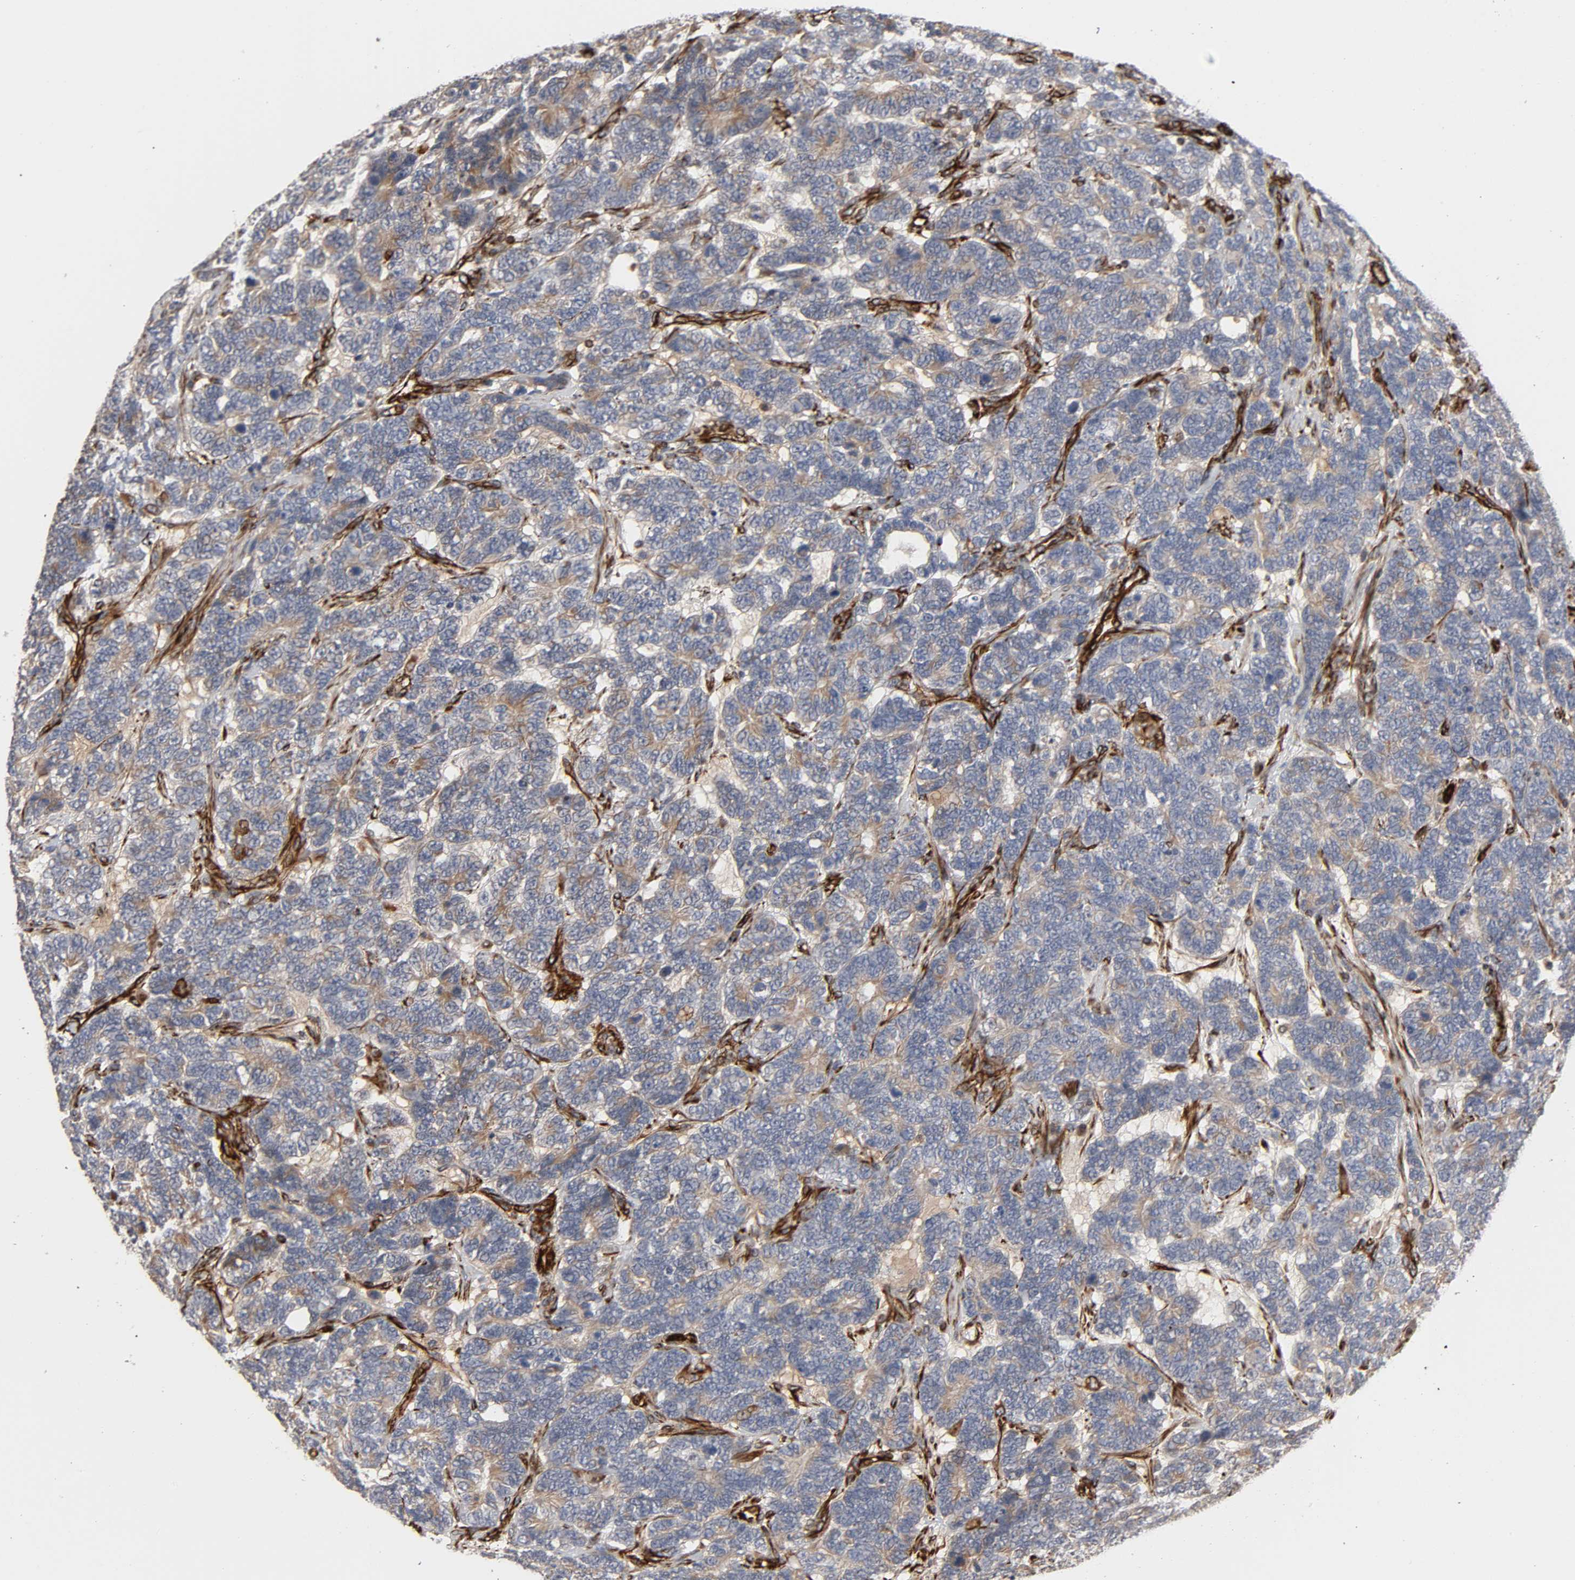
{"staining": {"intensity": "moderate", "quantity": ">75%", "location": "cytoplasmic/membranous"}, "tissue": "testis cancer", "cell_type": "Tumor cells", "image_type": "cancer", "snomed": [{"axis": "morphology", "description": "Carcinoma, Embryonal, NOS"}, {"axis": "topography", "description": "Testis"}], "caption": "Testis cancer was stained to show a protein in brown. There is medium levels of moderate cytoplasmic/membranous expression in approximately >75% of tumor cells.", "gene": "FAM118A", "patient": {"sex": "male", "age": 26}}